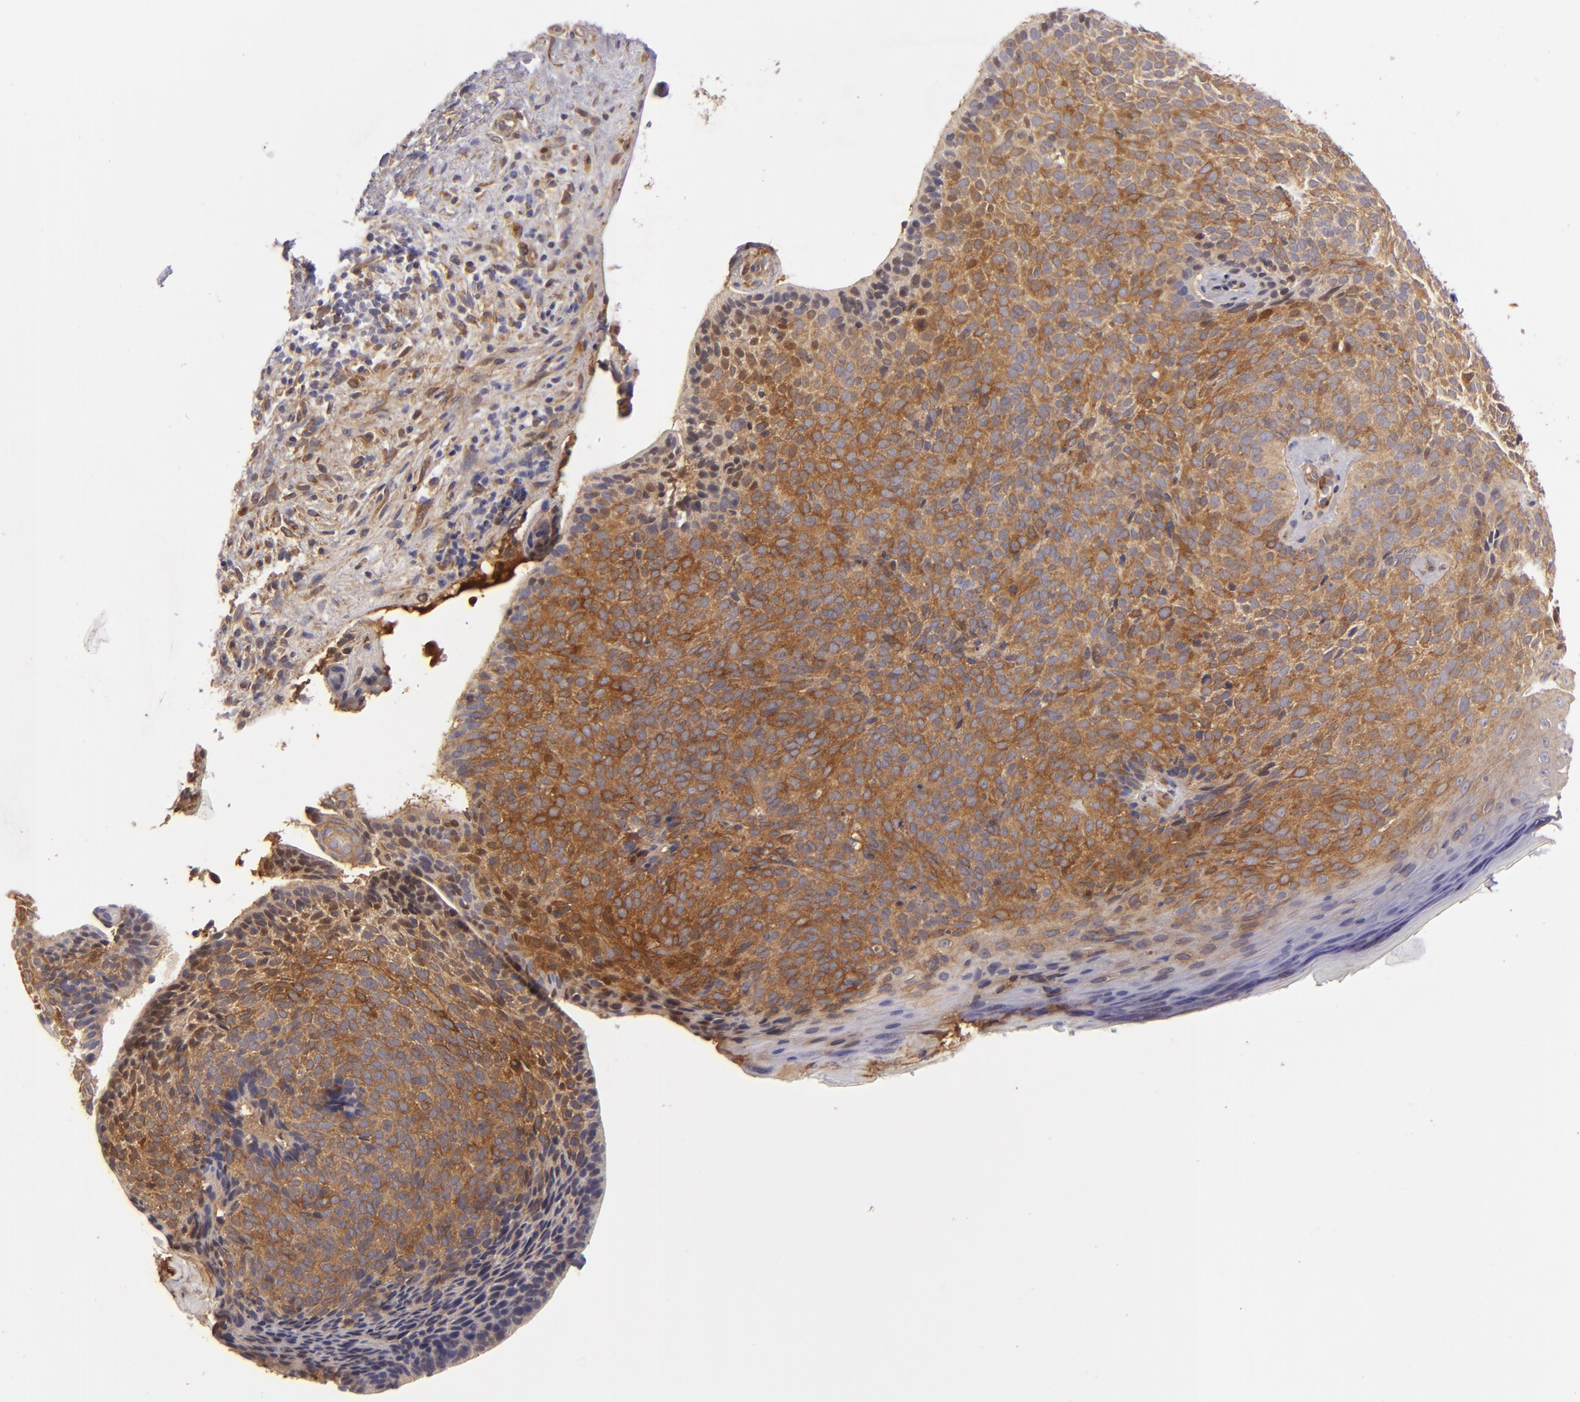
{"staining": {"intensity": "moderate", "quantity": ">75%", "location": "cytoplasmic/membranous"}, "tissue": "skin cancer", "cell_type": "Tumor cells", "image_type": "cancer", "snomed": [{"axis": "morphology", "description": "Basal cell carcinoma"}, {"axis": "topography", "description": "Skin"}], "caption": "Immunohistochemistry (IHC) staining of skin basal cell carcinoma, which demonstrates medium levels of moderate cytoplasmic/membranous staining in about >75% of tumor cells indicating moderate cytoplasmic/membranous protein expression. The staining was performed using DAB (3,3'-diaminobenzidine) (brown) for protein detection and nuclei were counterstained in hematoxylin (blue).", "gene": "VCL", "patient": {"sex": "female", "age": 78}}